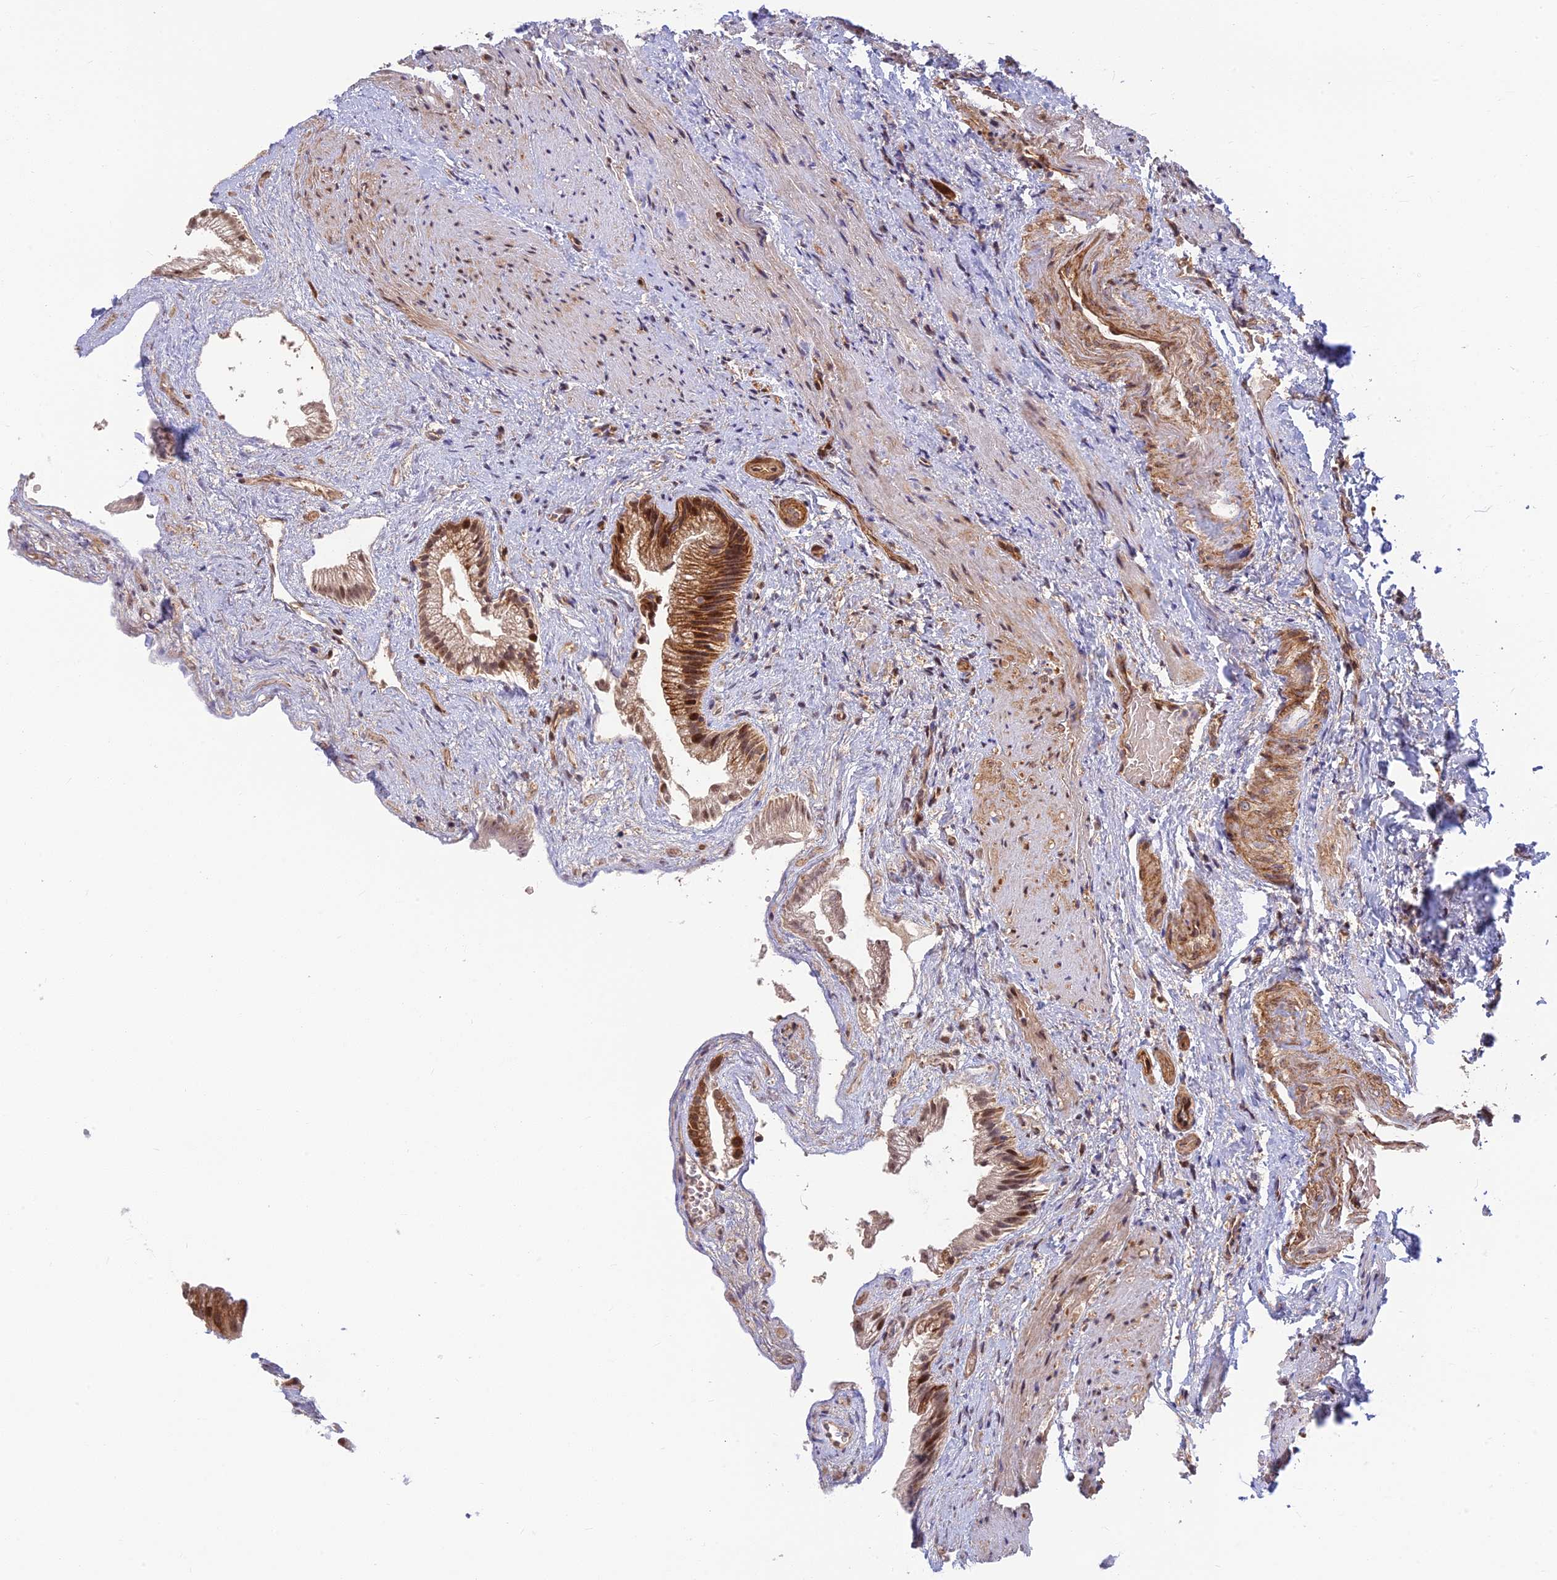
{"staining": {"intensity": "strong", "quantity": ">75%", "location": "cytoplasmic/membranous,nuclear"}, "tissue": "gallbladder", "cell_type": "Glandular cells", "image_type": "normal", "snomed": [{"axis": "morphology", "description": "Normal tissue, NOS"}, {"axis": "morphology", "description": "Inflammation, NOS"}, {"axis": "topography", "description": "Gallbladder"}], "caption": "High-power microscopy captured an immunohistochemistry histopathology image of unremarkable gallbladder, revealing strong cytoplasmic/membranous,nuclear expression in approximately >75% of glandular cells.", "gene": "UFSP2", "patient": {"sex": "male", "age": 51}}